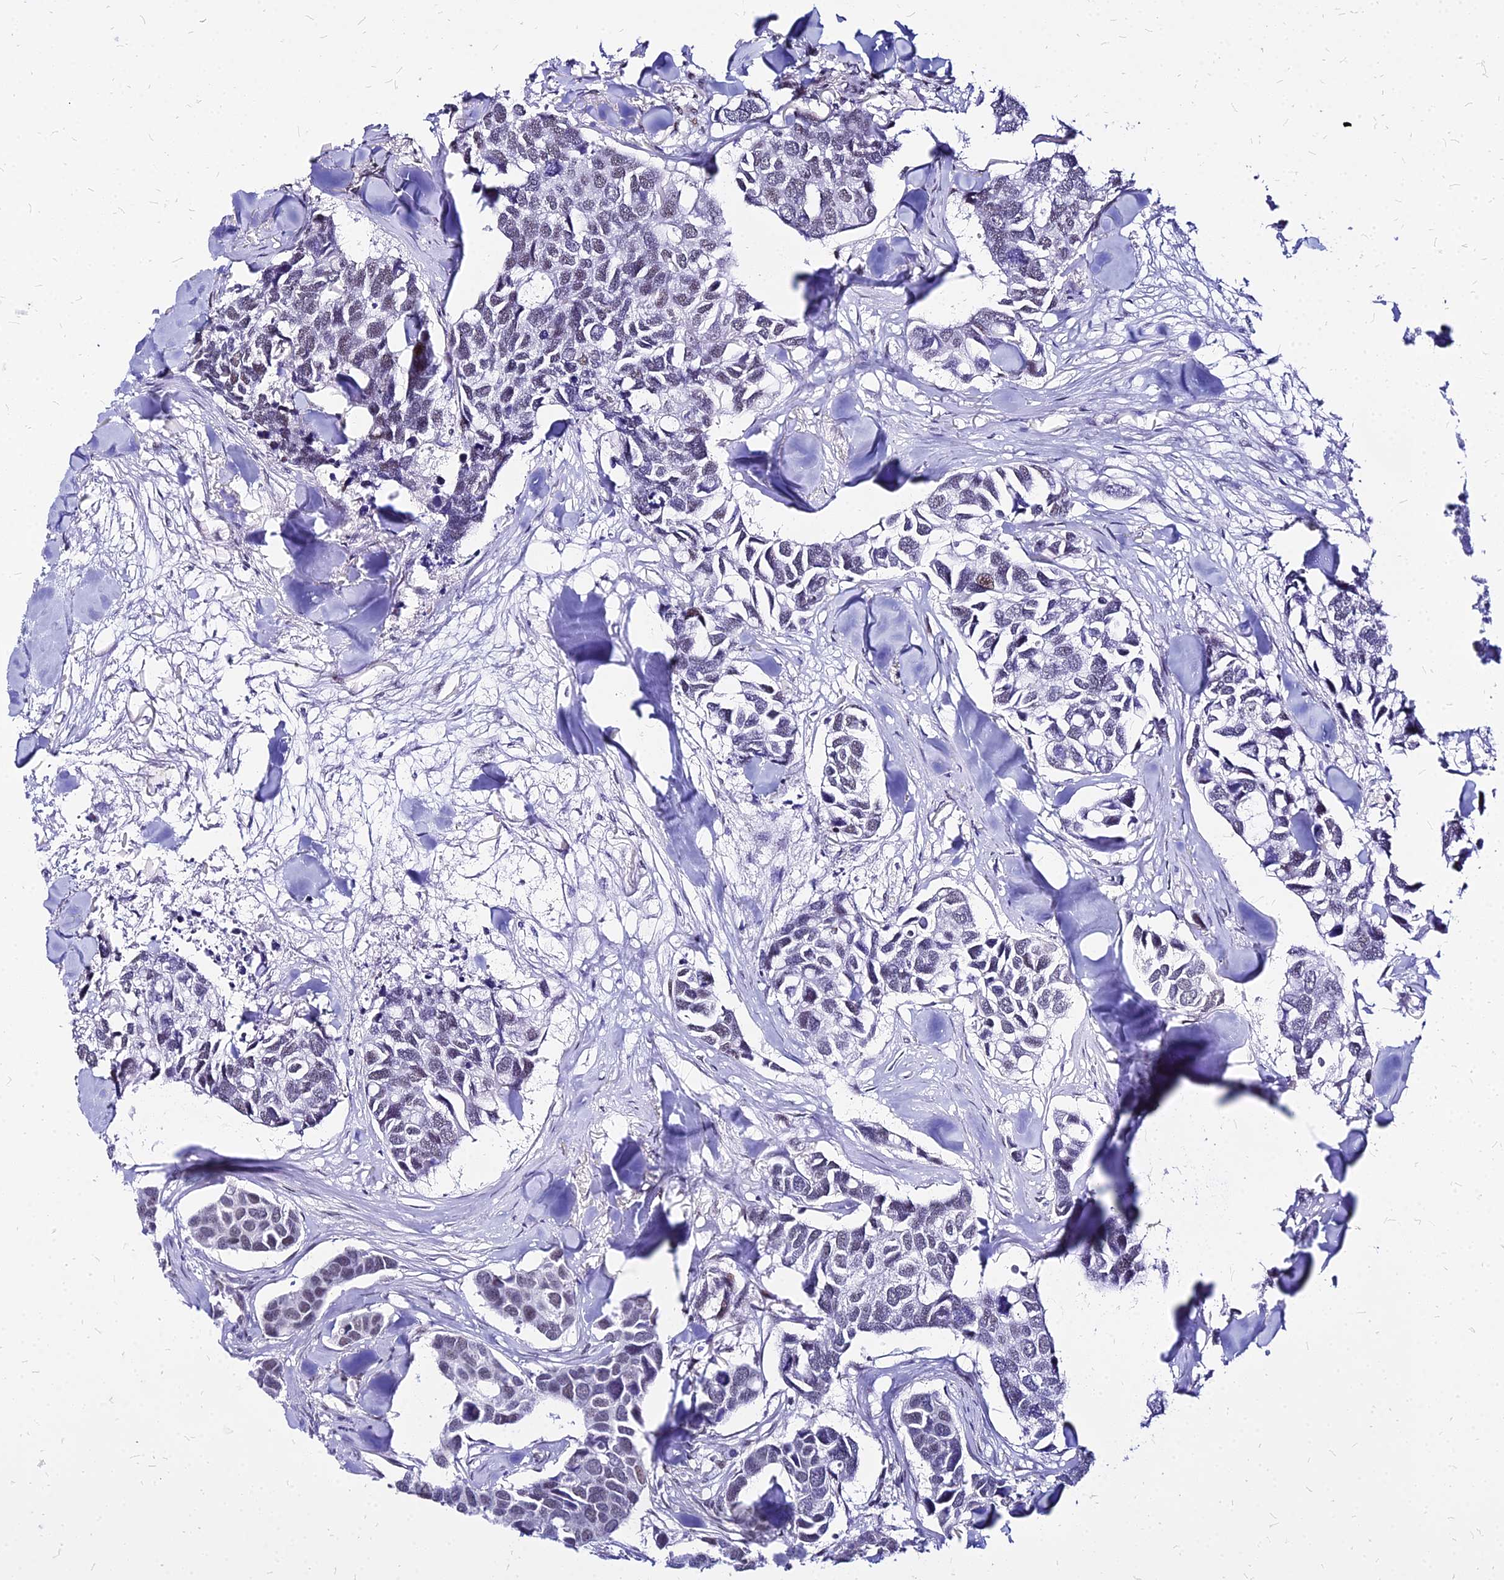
{"staining": {"intensity": "weak", "quantity": "<25%", "location": "nuclear"}, "tissue": "breast cancer", "cell_type": "Tumor cells", "image_type": "cancer", "snomed": [{"axis": "morphology", "description": "Duct carcinoma"}, {"axis": "topography", "description": "Breast"}], "caption": "An immunohistochemistry micrograph of breast cancer (infiltrating ductal carcinoma) is shown. There is no staining in tumor cells of breast cancer (infiltrating ductal carcinoma).", "gene": "FDX2", "patient": {"sex": "female", "age": 83}}